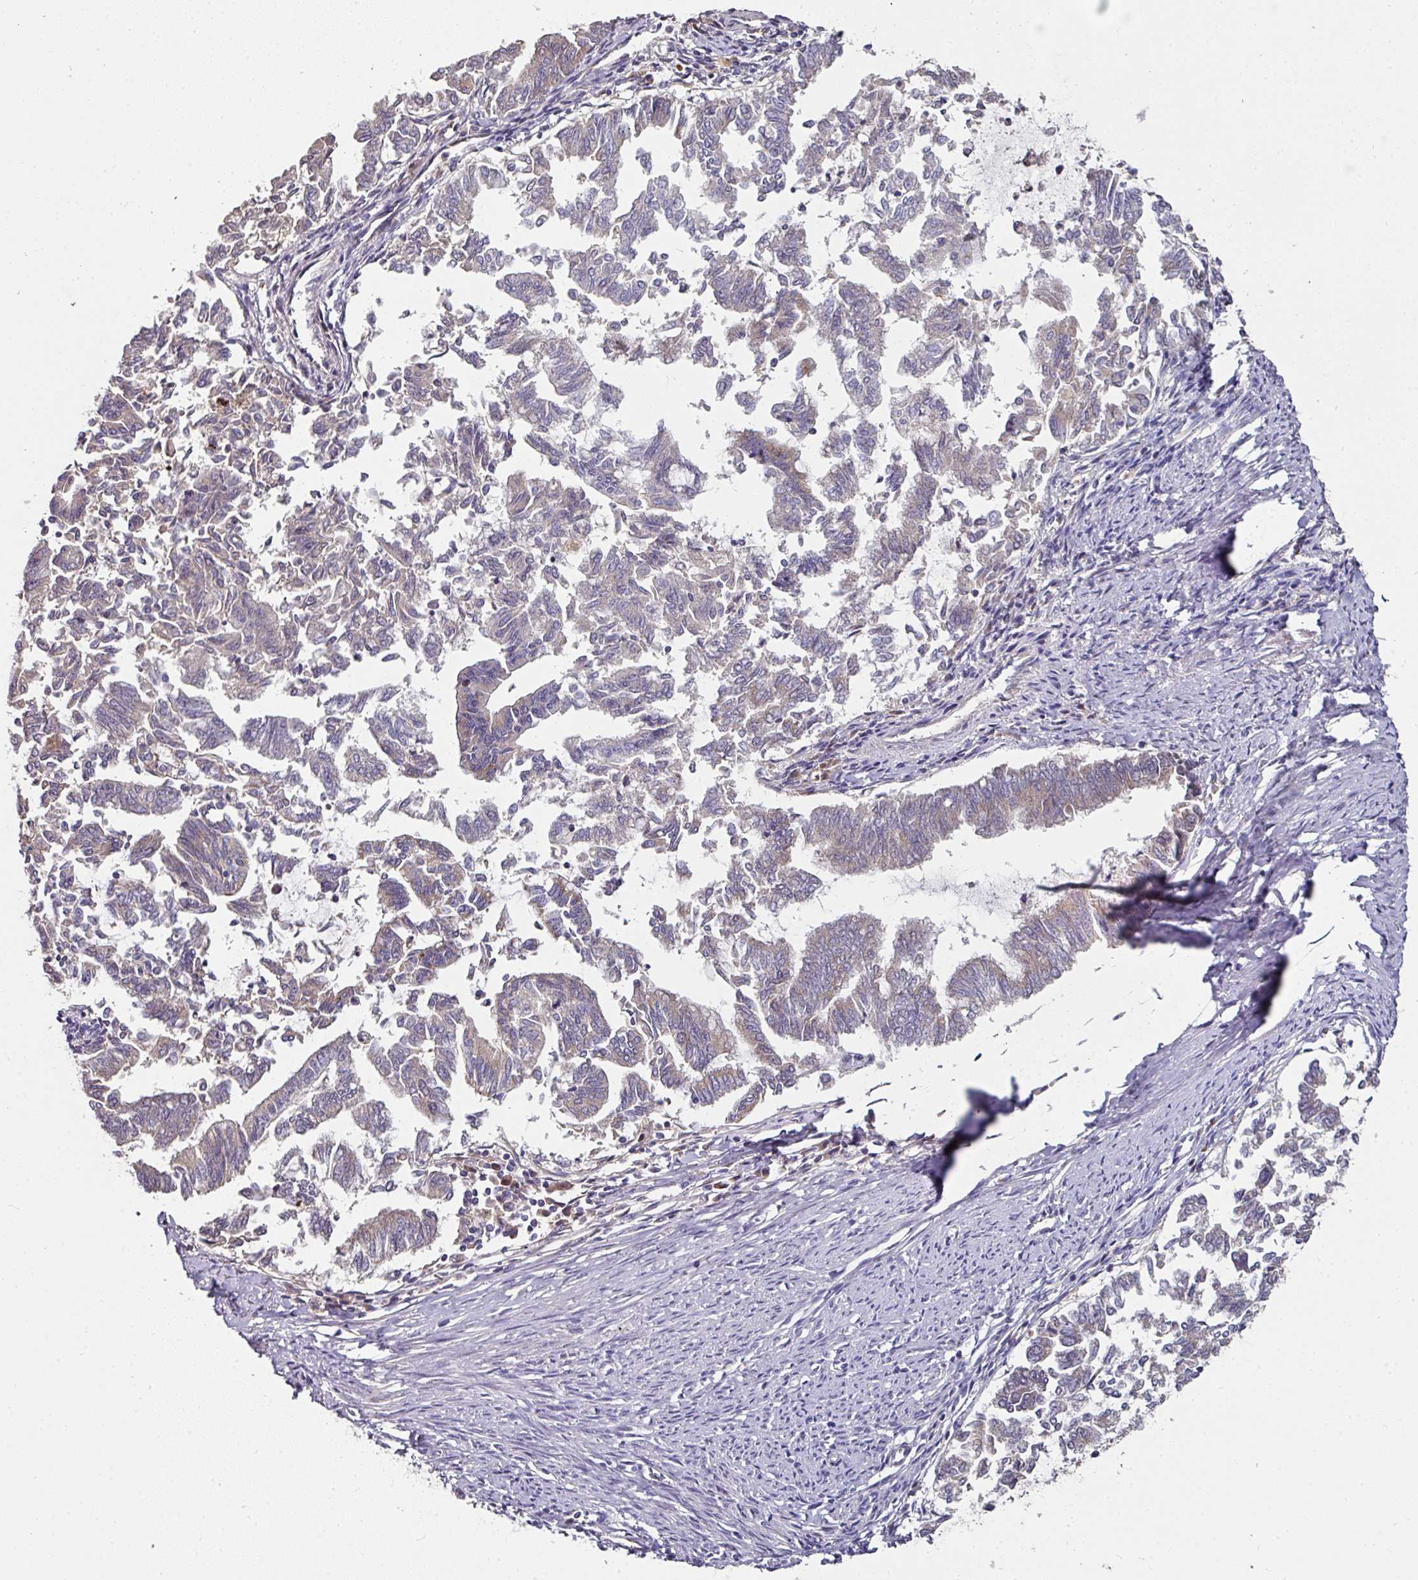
{"staining": {"intensity": "moderate", "quantity": "<25%", "location": "cytoplasmic/membranous"}, "tissue": "endometrial cancer", "cell_type": "Tumor cells", "image_type": "cancer", "snomed": [{"axis": "morphology", "description": "Adenocarcinoma, NOS"}, {"axis": "topography", "description": "Endometrium"}], "caption": "An image showing moderate cytoplasmic/membranous staining in about <25% of tumor cells in endometrial cancer, as visualized by brown immunohistochemical staining.", "gene": "CTDSP2", "patient": {"sex": "female", "age": 79}}